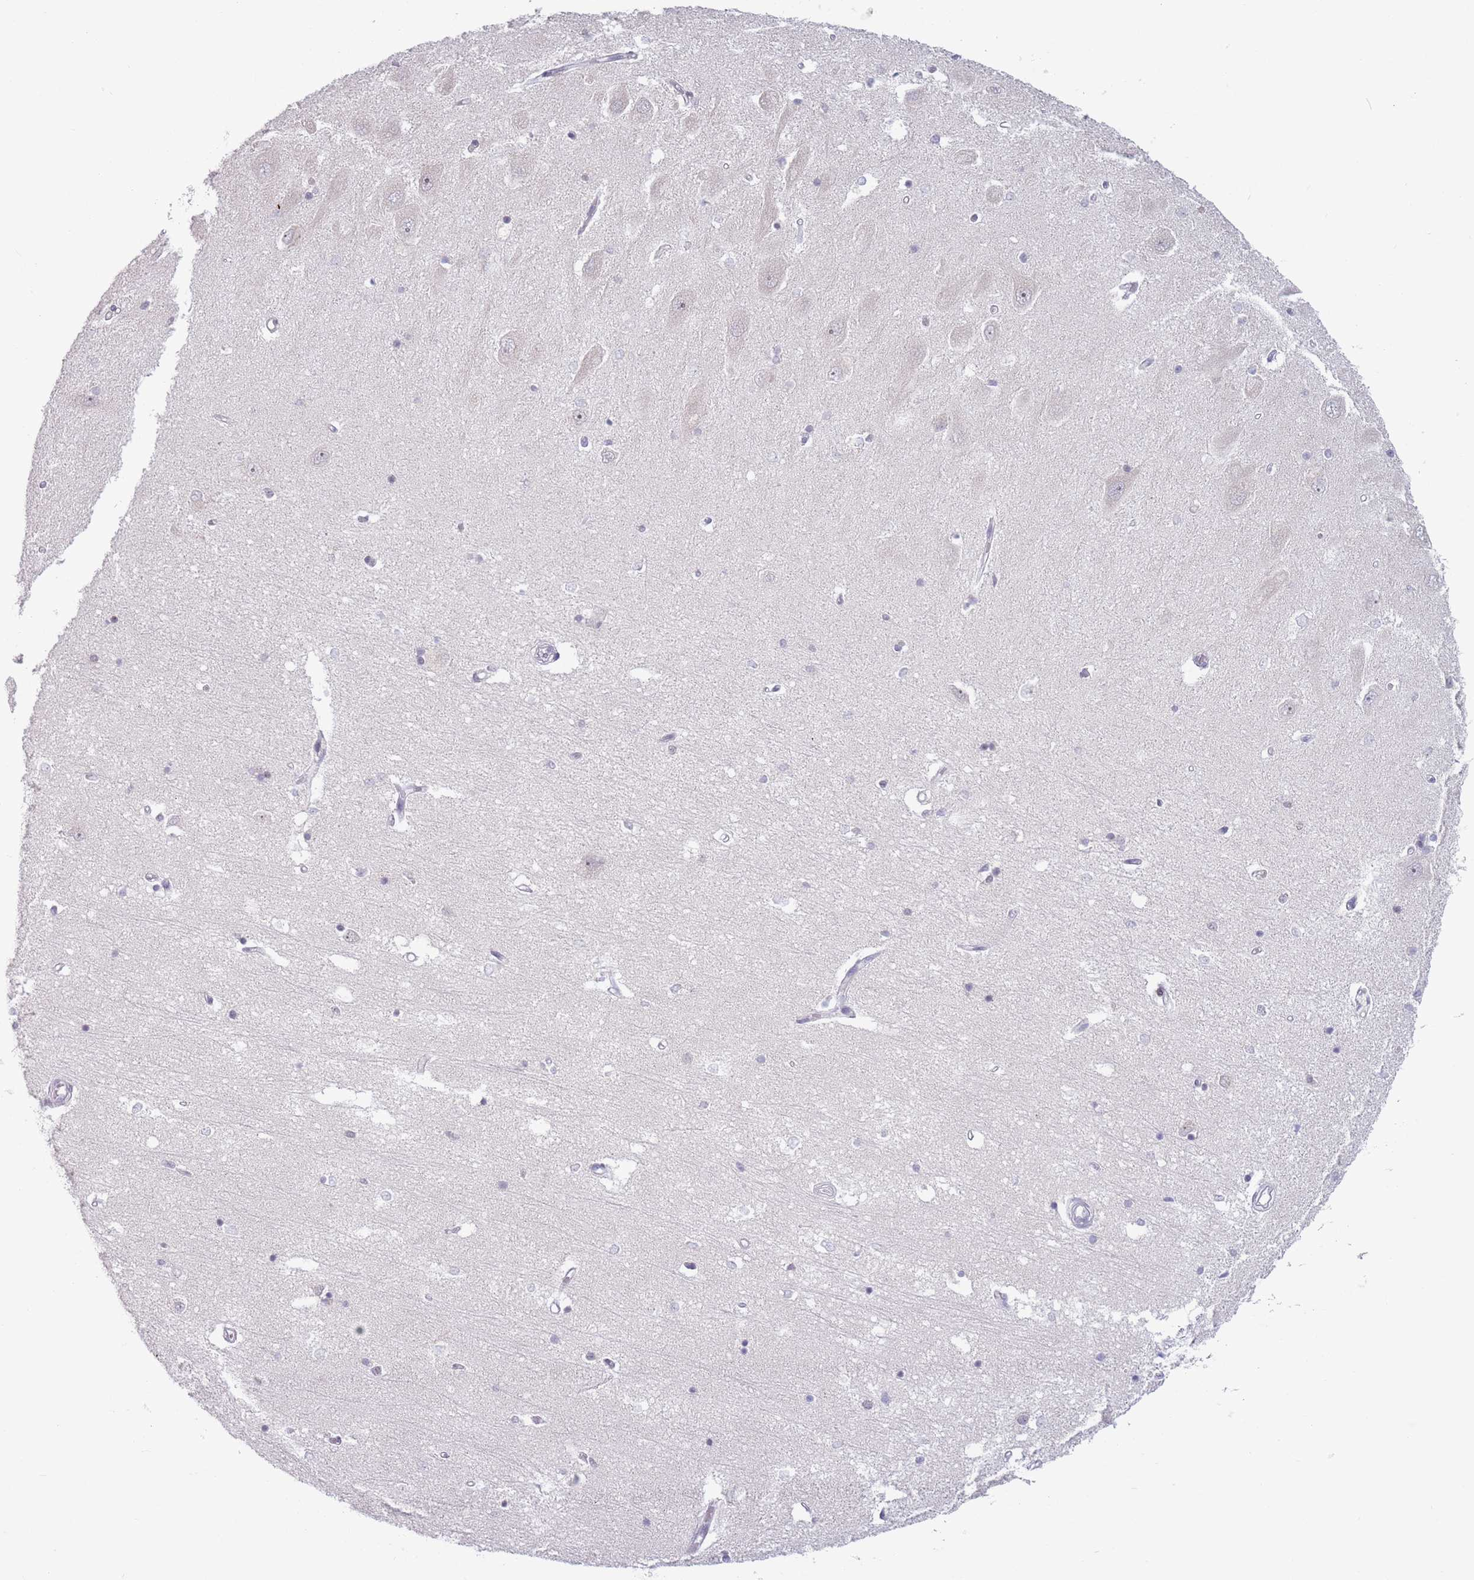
{"staining": {"intensity": "negative", "quantity": "none", "location": "none"}, "tissue": "hippocampus", "cell_type": "Glial cells", "image_type": "normal", "snomed": [{"axis": "morphology", "description": "Normal tissue, NOS"}, {"axis": "topography", "description": "Hippocampus"}], "caption": "IHC micrograph of benign hippocampus: human hippocampus stained with DAB shows no significant protein positivity in glial cells. The staining was performed using DAB to visualize the protein expression in brown, while the nuclei were stained in blue with hematoxylin (Magnification: 20x).", "gene": "MRPL34", "patient": {"sex": "male", "age": 45}}